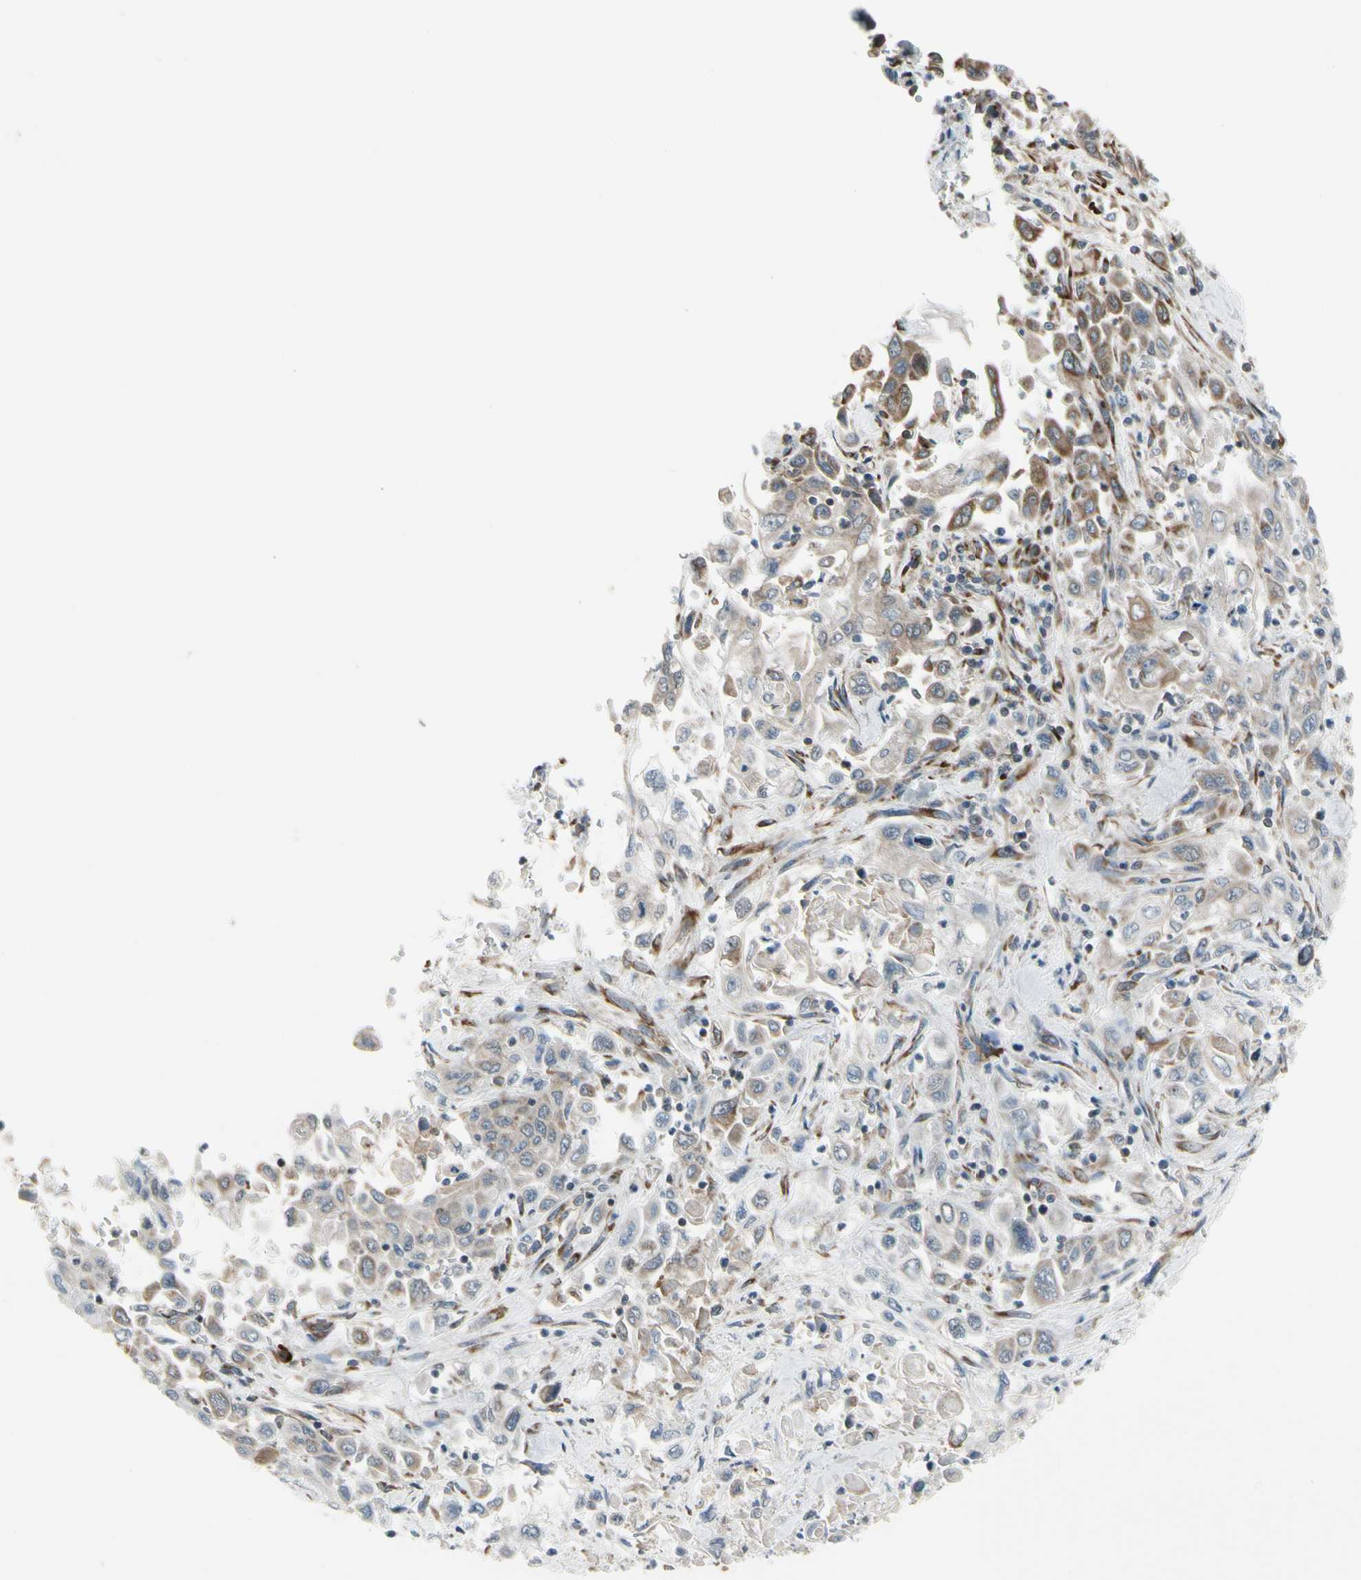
{"staining": {"intensity": "weak", "quantity": "<25%", "location": "cytoplasmic/membranous"}, "tissue": "pancreatic cancer", "cell_type": "Tumor cells", "image_type": "cancer", "snomed": [{"axis": "morphology", "description": "Adenocarcinoma, NOS"}, {"axis": "topography", "description": "Pancreas"}], "caption": "IHC photomicrograph of human adenocarcinoma (pancreatic) stained for a protein (brown), which displays no staining in tumor cells. (Brightfield microscopy of DAB IHC at high magnification).", "gene": "FNDC3A", "patient": {"sex": "male", "age": 70}}